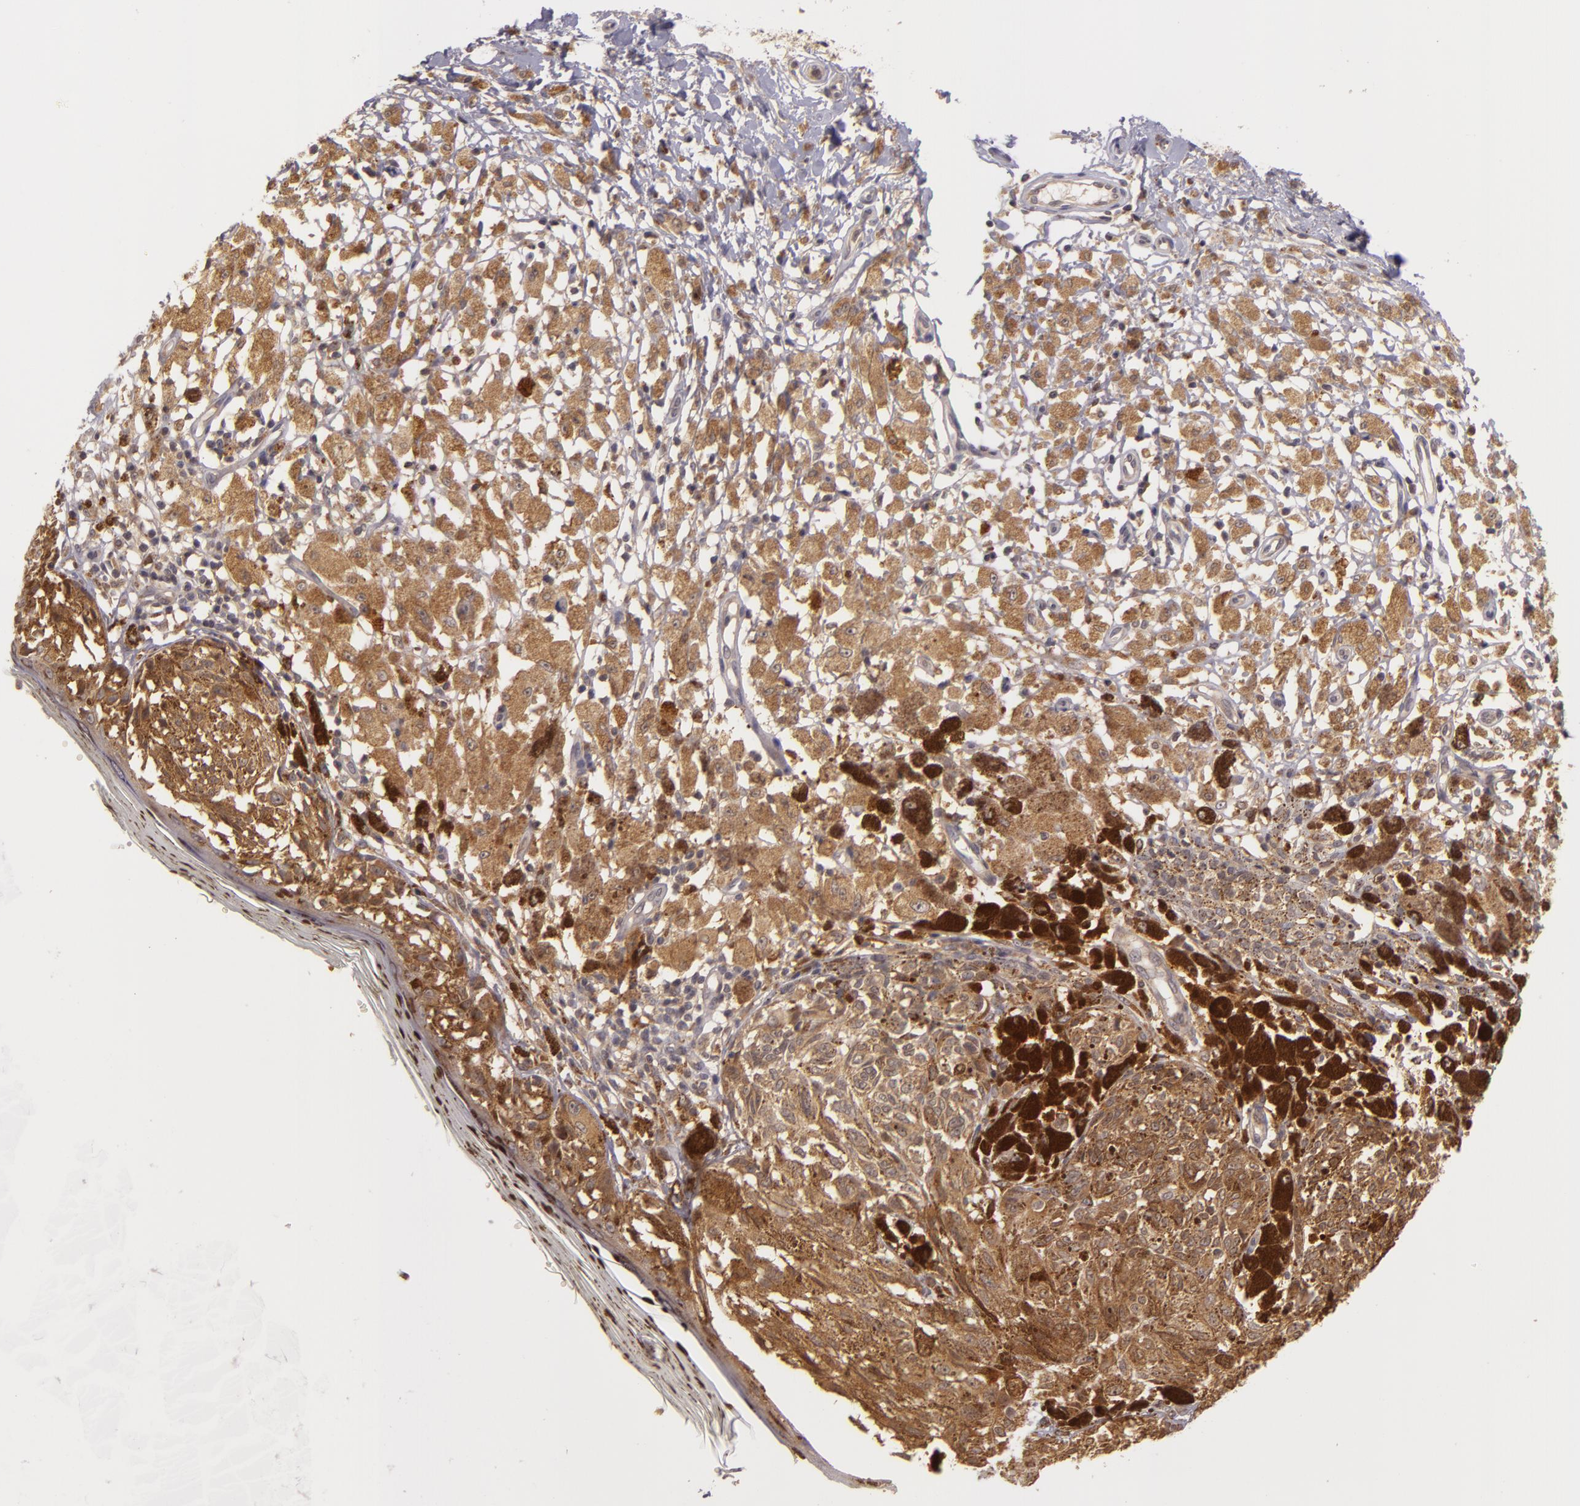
{"staining": {"intensity": "moderate", "quantity": ">75%", "location": "cytoplasmic/membranous"}, "tissue": "melanoma", "cell_type": "Tumor cells", "image_type": "cancer", "snomed": [{"axis": "morphology", "description": "Malignant melanoma, NOS"}, {"axis": "topography", "description": "Skin"}], "caption": "A high-resolution histopathology image shows immunohistochemistry staining of melanoma, which shows moderate cytoplasmic/membranous staining in approximately >75% of tumor cells.", "gene": "PPP1R3F", "patient": {"sex": "male", "age": 88}}